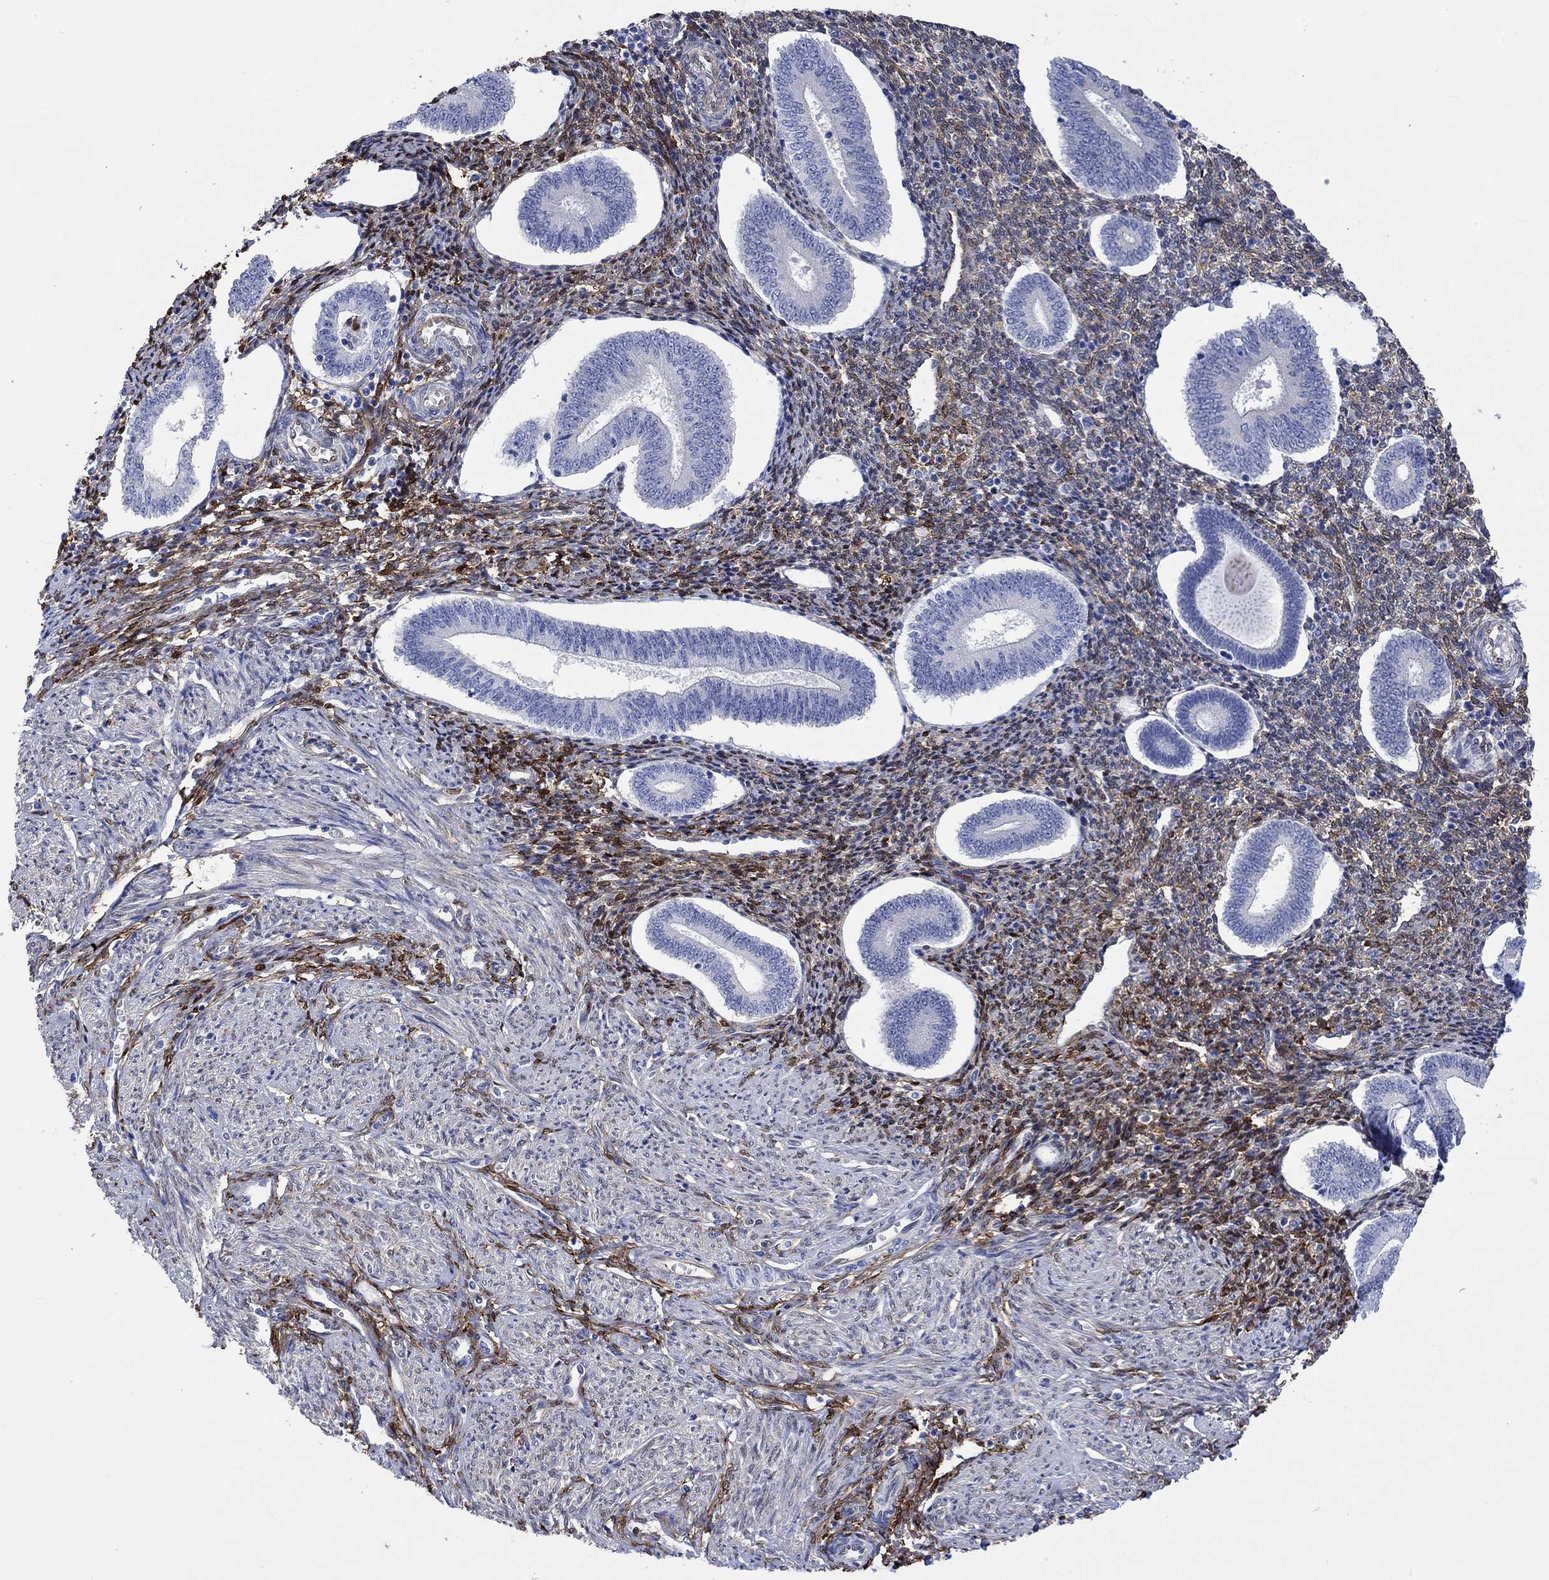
{"staining": {"intensity": "strong", "quantity": "25%-75%", "location": "cytoplasmic/membranous"}, "tissue": "endometrium", "cell_type": "Cells in endometrial stroma", "image_type": "normal", "snomed": [{"axis": "morphology", "description": "Normal tissue, NOS"}, {"axis": "topography", "description": "Endometrium"}], "caption": "Immunohistochemistry (DAB) staining of normal endometrium shows strong cytoplasmic/membranous protein positivity in approximately 25%-75% of cells in endometrial stroma. Nuclei are stained in blue.", "gene": "TGM2", "patient": {"sex": "female", "age": 40}}